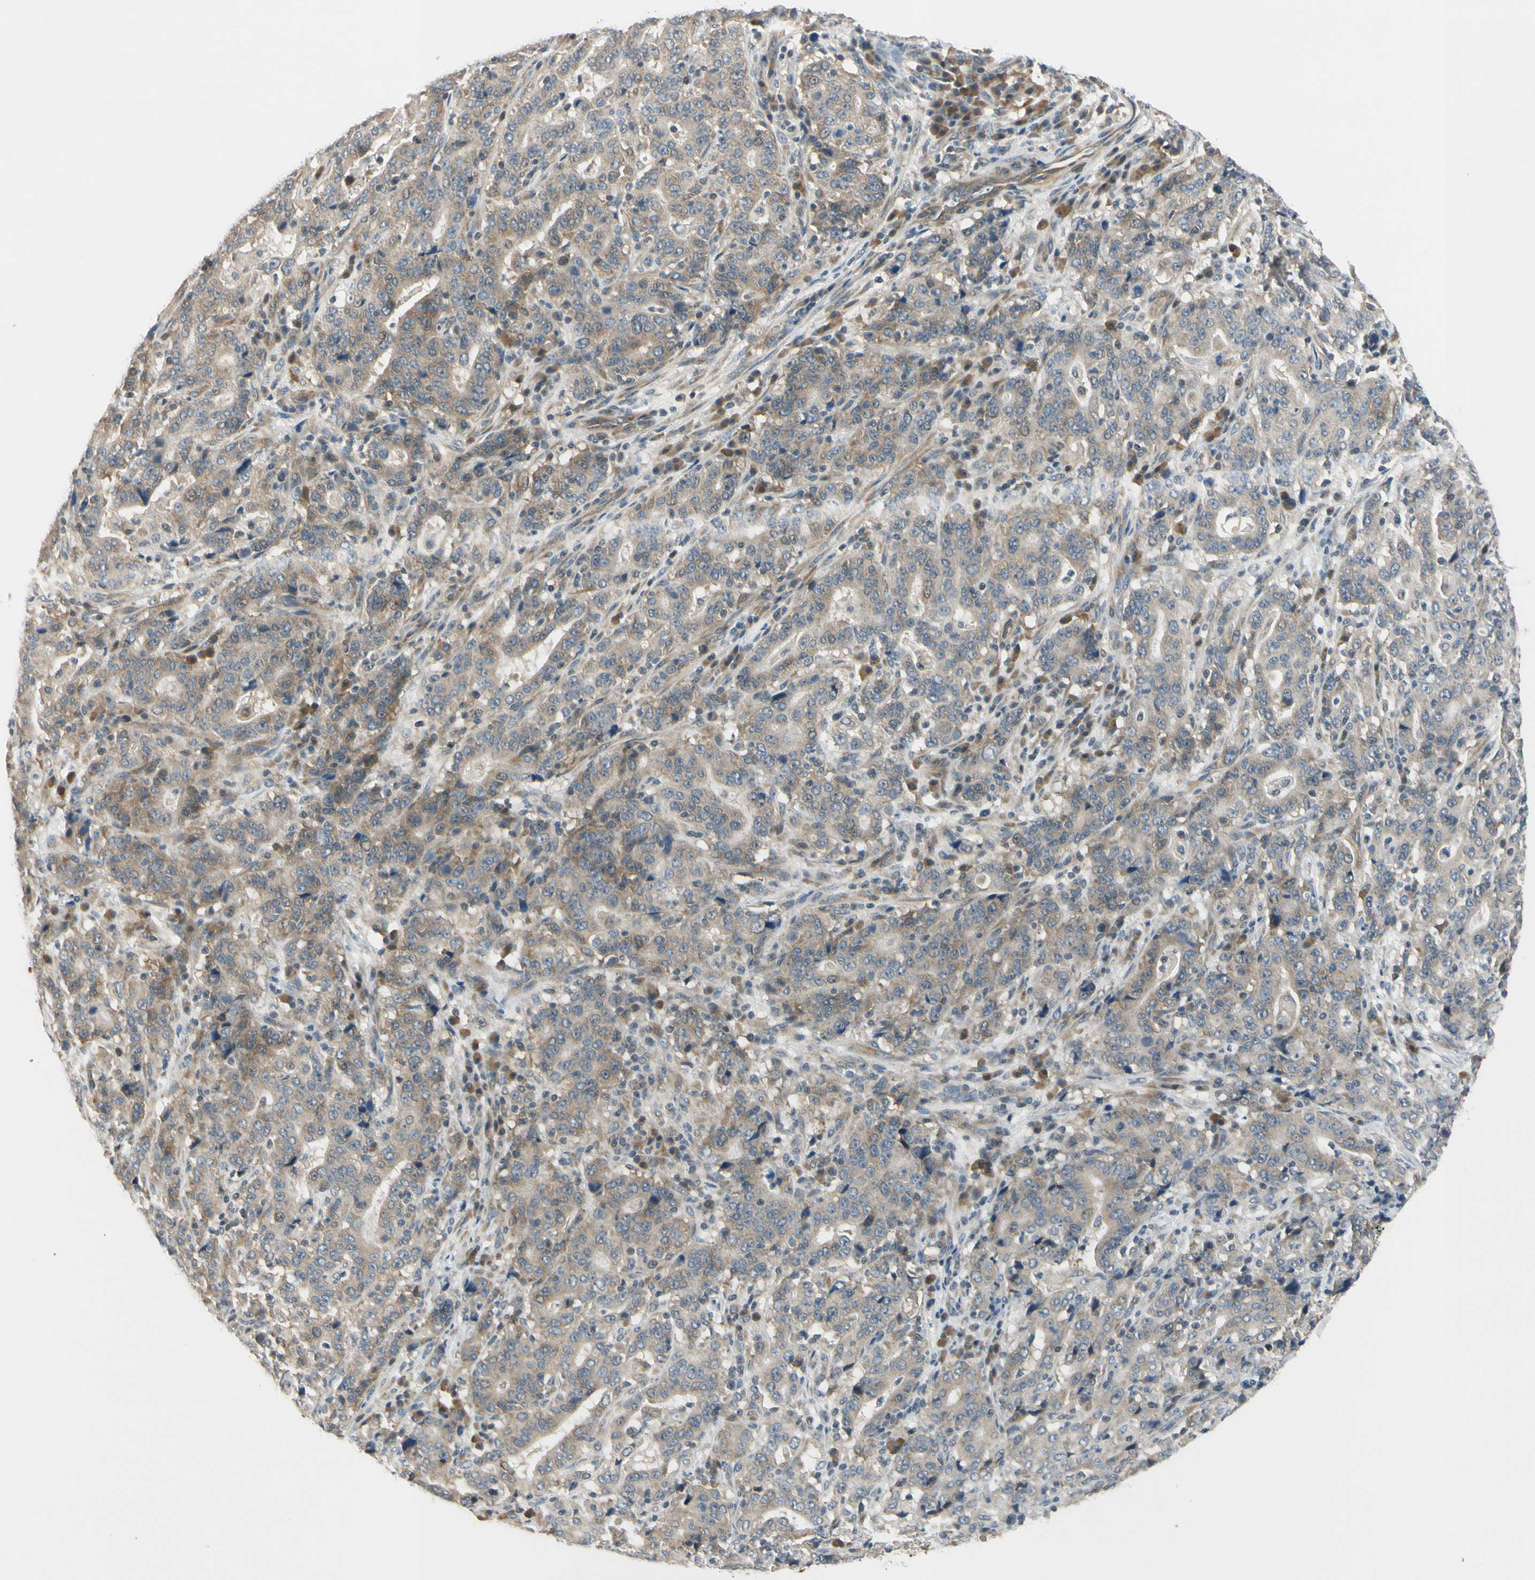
{"staining": {"intensity": "moderate", "quantity": "25%-75%", "location": "cytoplasmic/membranous"}, "tissue": "stomach cancer", "cell_type": "Tumor cells", "image_type": "cancer", "snomed": [{"axis": "morphology", "description": "Normal tissue, NOS"}, {"axis": "morphology", "description": "Adenocarcinoma, NOS"}, {"axis": "topography", "description": "Stomach, upper"}, {"axis": "topography", "description": "Stomach"}], "caption": "Immunohistochemical staining of human stomach adenocarcinoma displays medium levels of moderate cytoplasmic/membranous expression in approximately 25%-75% of tumor cells. The protein of interest is stained brown, and the nuclei are stained in blue (DAB (3,3'-diaminobenzidine) IHC with brightfield microscopy, high magnification).", "gene": "RPS6KB2", "patient": {"sex": "male", "age": 59}}